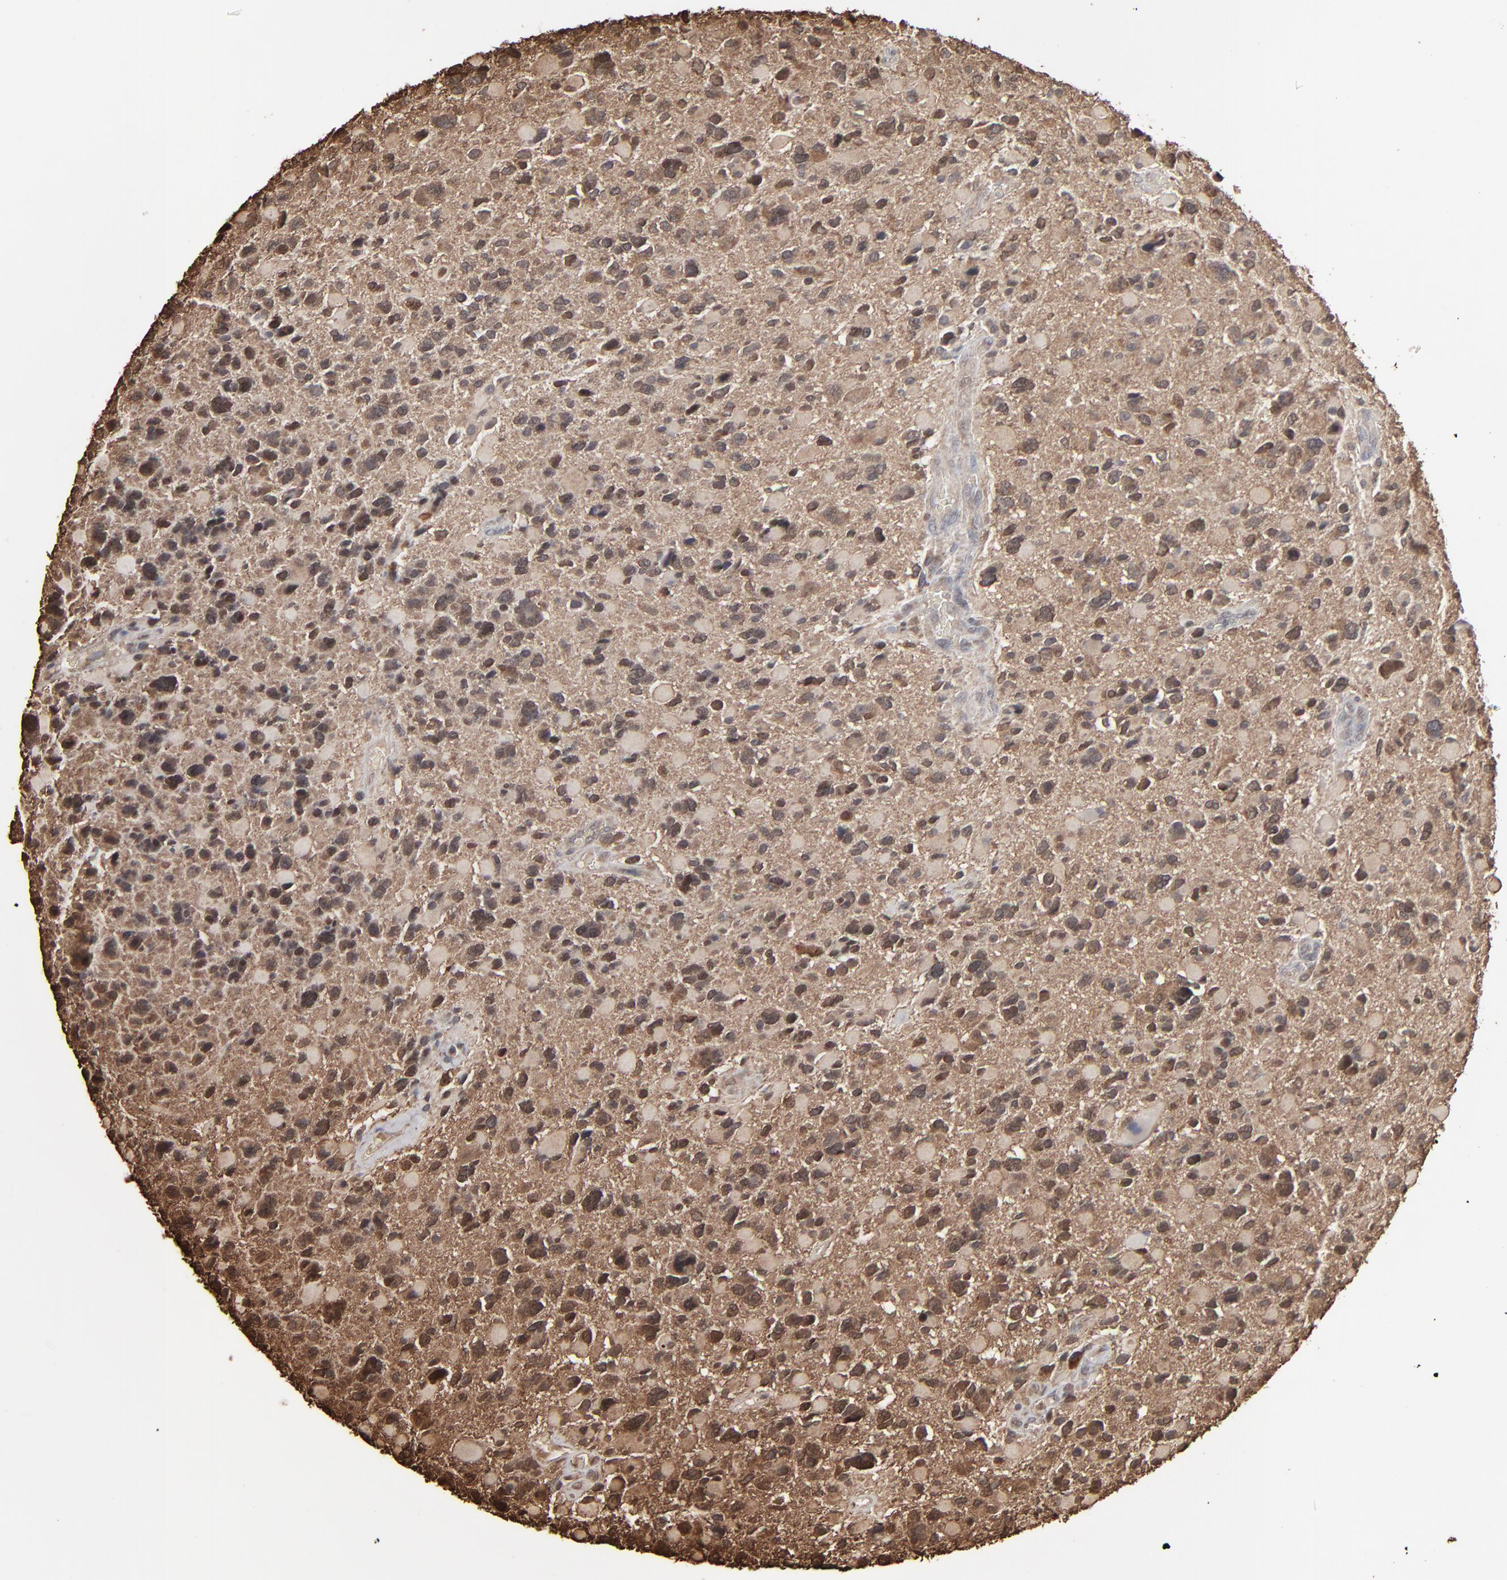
{"staining": {"intensity": "moderate", "quantity": ">75%", "location": "cytoplasmic/membranous"}, "tissue": "glioma", "cell_type": "Tumor cells", "image_type": "cancer", "snomed": [{"axis": "morphology", "description": "Glioma, malignant, High grade"}, {"axis": "topography", "description": "Brain"}], "caption": "About >75% of tumor cells in glioma exhibit moderate cytoplasmic/membranous protein positivity as visualized by brown immunohistochemical staining.", "gene": "NME1-NME2", "patient": {"sex": "female", "age": 37}}